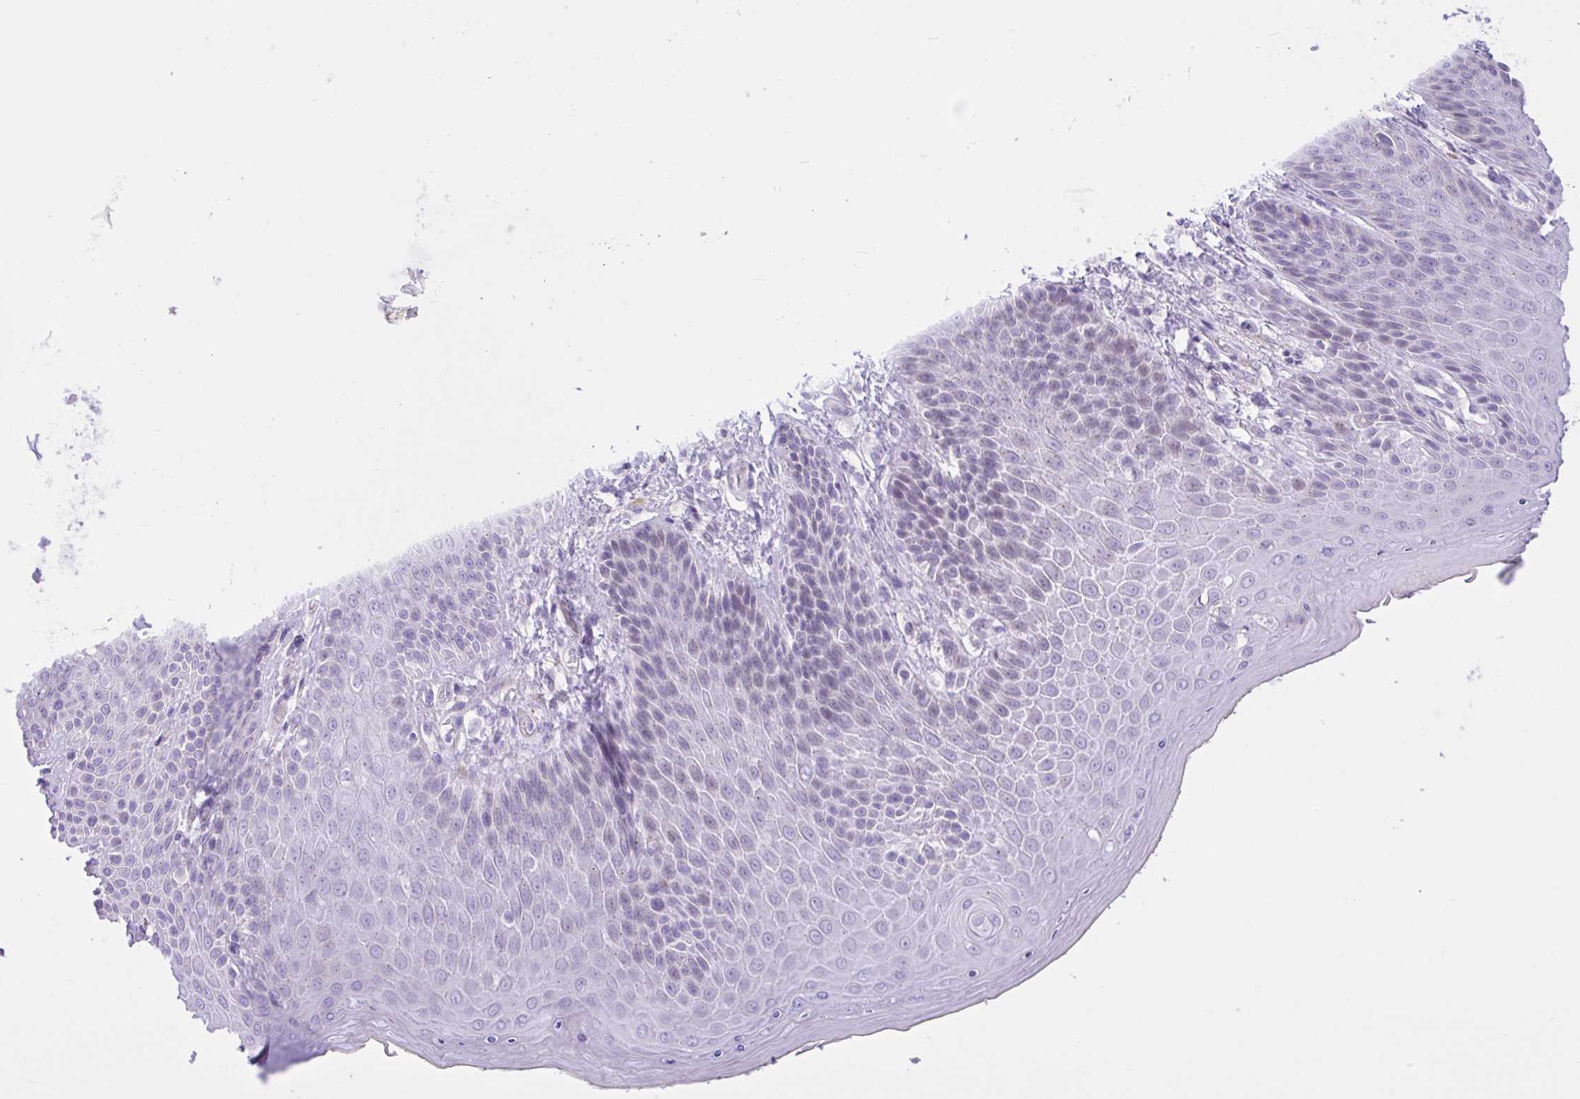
{"staining": {"intensity": "negative", "quantity": "none", "location": "none"}, "tissue": "skin", "cell_type": "Epidermal cells", "image_type": "normal", "snomed": [{"axis": "morphology", "description": "Normal tissue, NOS"}, {"axis": "topography", "description": "Anal"}, {"axis": "topography", "description": "Peripheral nerve tissue"}], "caption": "Immunohistochemical staining of normal skin shows no significant positivity in epidermal cells. The staining is performed using DAB brown chromogen with nuclei counter-stained in using hematoxylin.", "gene": "REEP1", "patient": {"sex": "male", "age": 51}}